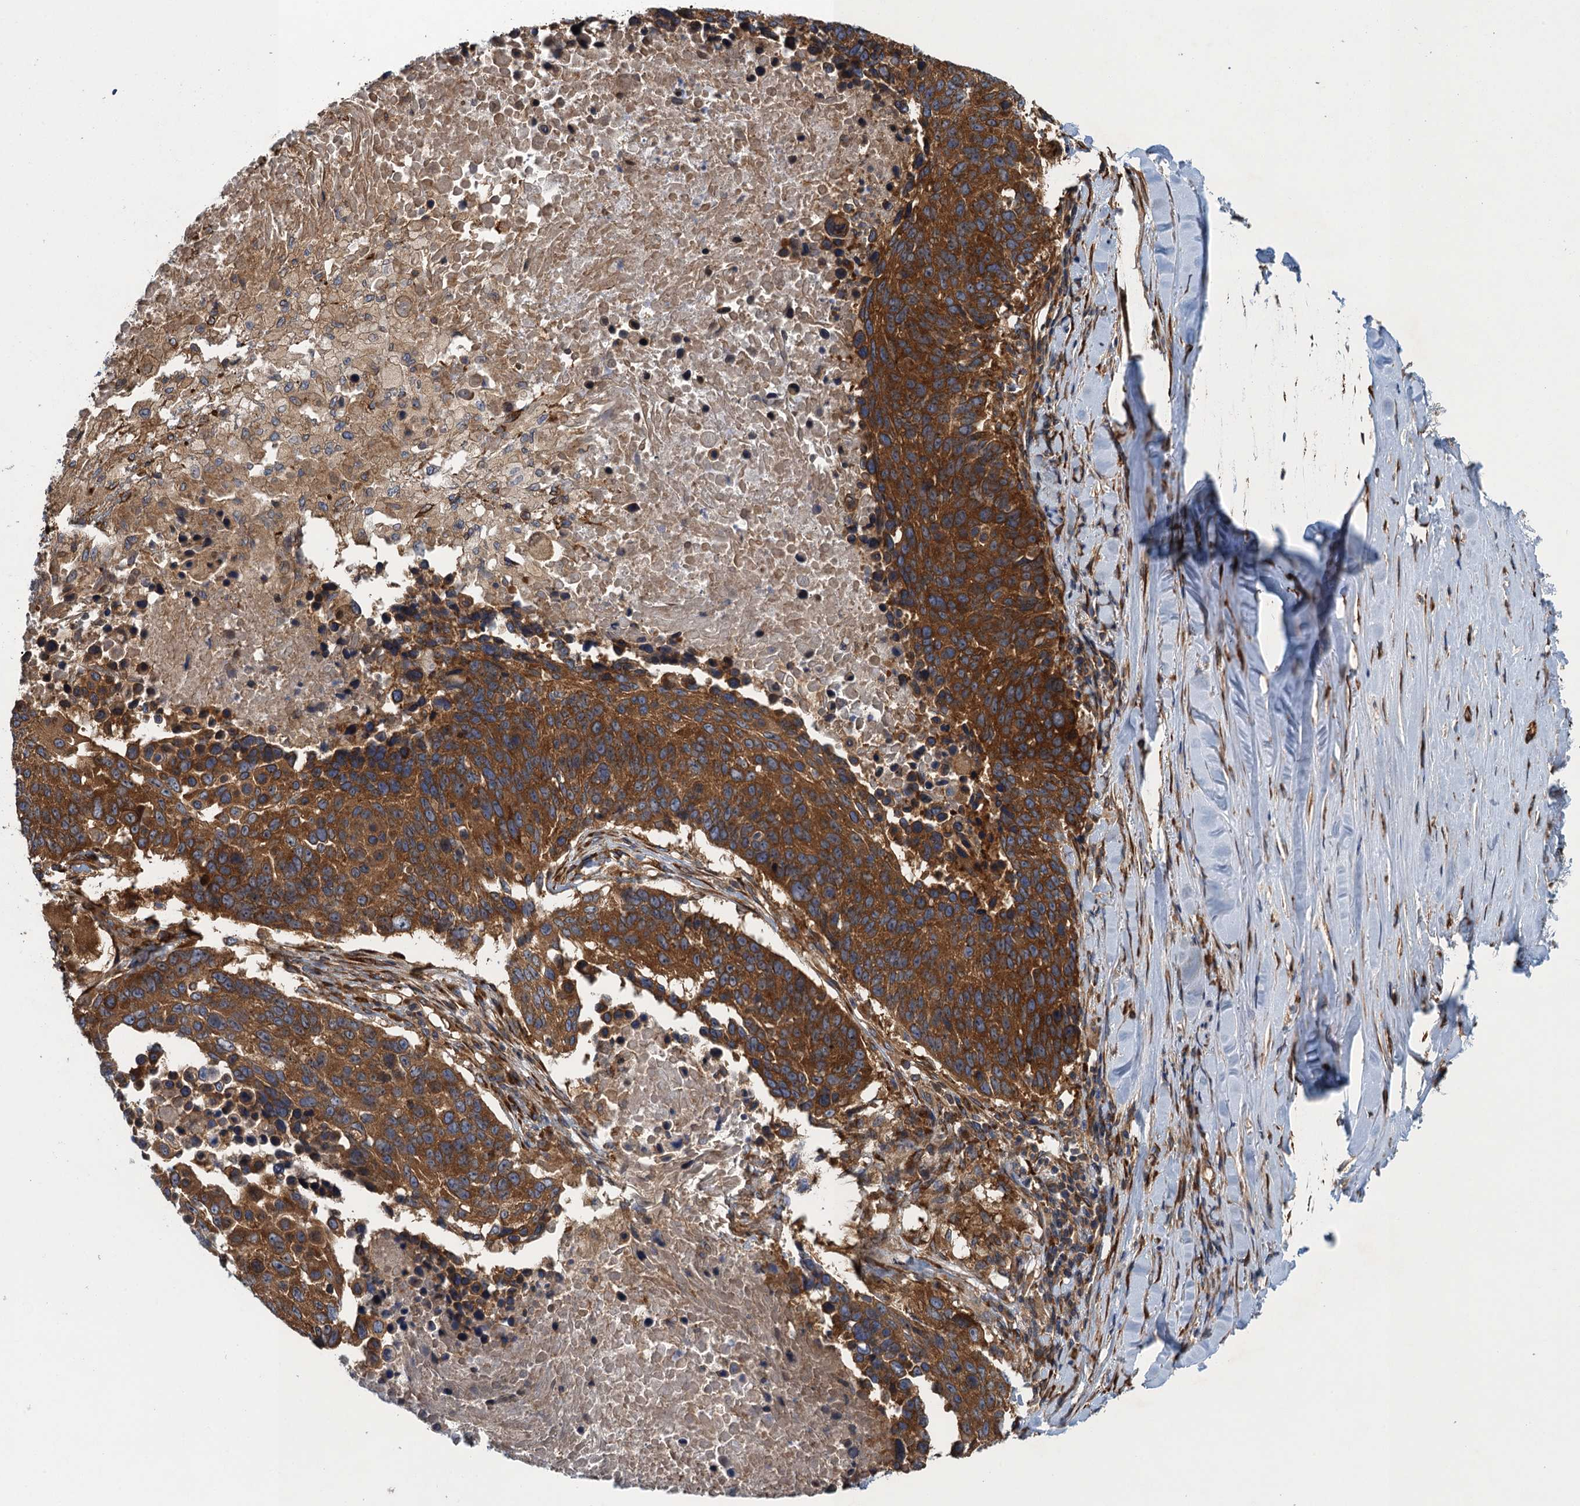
{"staining": {"intensity": "strong", "quantity": ">75%", "location": "cytoplasmic/membranous"}, "tissue": "lung cancer", "cell_type": "Tumor cells", "image_type": "cancer", "snomed": [{"axis": "morphology", "description": "Normal tissue, NOS"}, {"axis": "morphology", "description": "Squamous cell carcinoma, NOS"}, {"axis": "topography", "description": "Lymph node"}, {"axis": "topography", "description": "Lung"}], "caption": "Immunohistochemical staining of human squamous cell carcinoma (lung) exhibits high levels of strong cytoplasmic/membranous staining in approximately >75% of tumor cells.", "gene": "MDM1", "patient": {"sex": "male", "age": 66}}